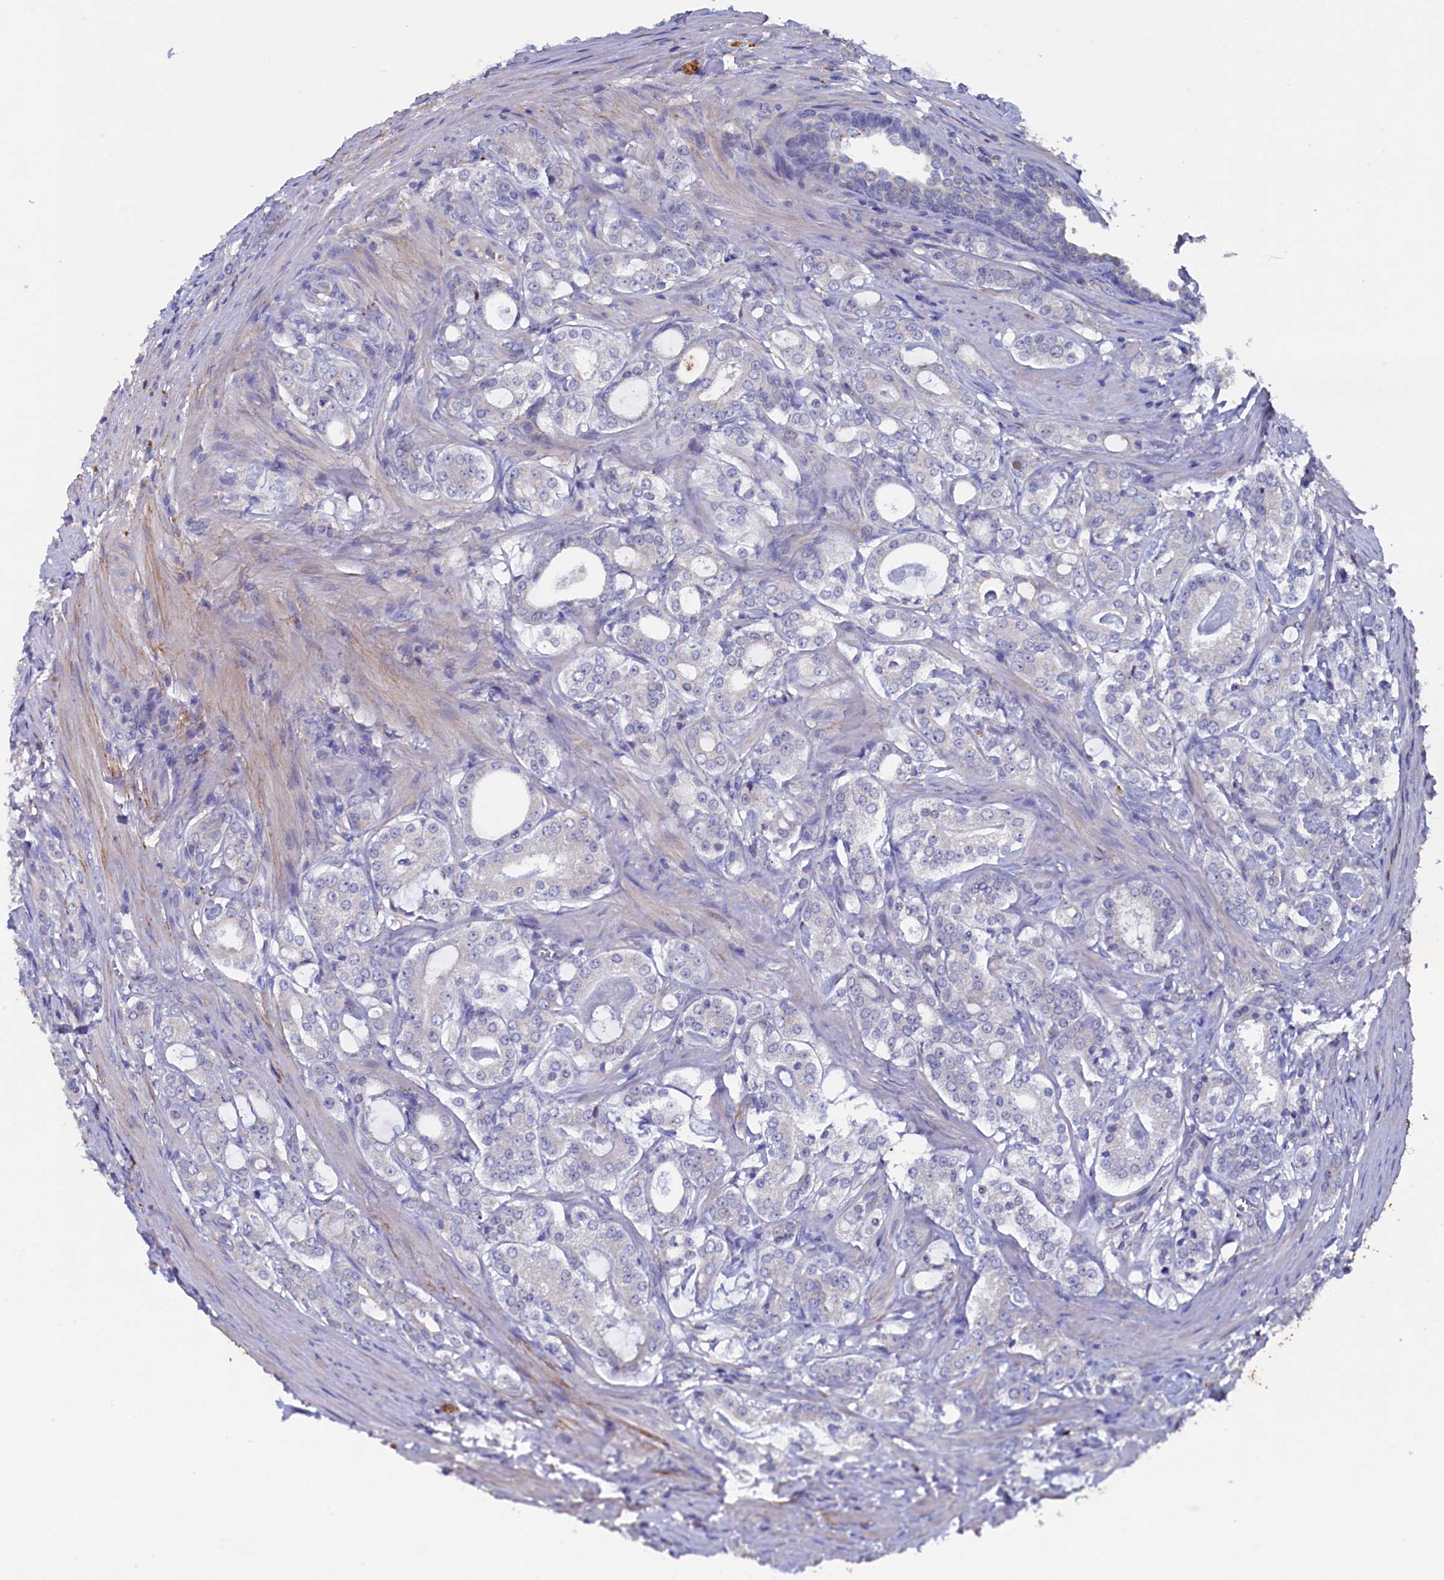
{"staining": {"intensity": "negative", "quantity": "none", "location": "none"}, "tissue": "prostate cancer", "cell_type": "Tumor cells", "image_type": "cancer", "snomed": [{"axis": "morphology", "description": "Adenocarcinoma, High grade"}, {"axis": "topography", "description": "Prostate"}], "caption": "There is no significant expression in tumor cells of prostate high-grade adenocarcinoma.", "gene": "CBLIF", "patient": {"sex": "male", "age": 63}}